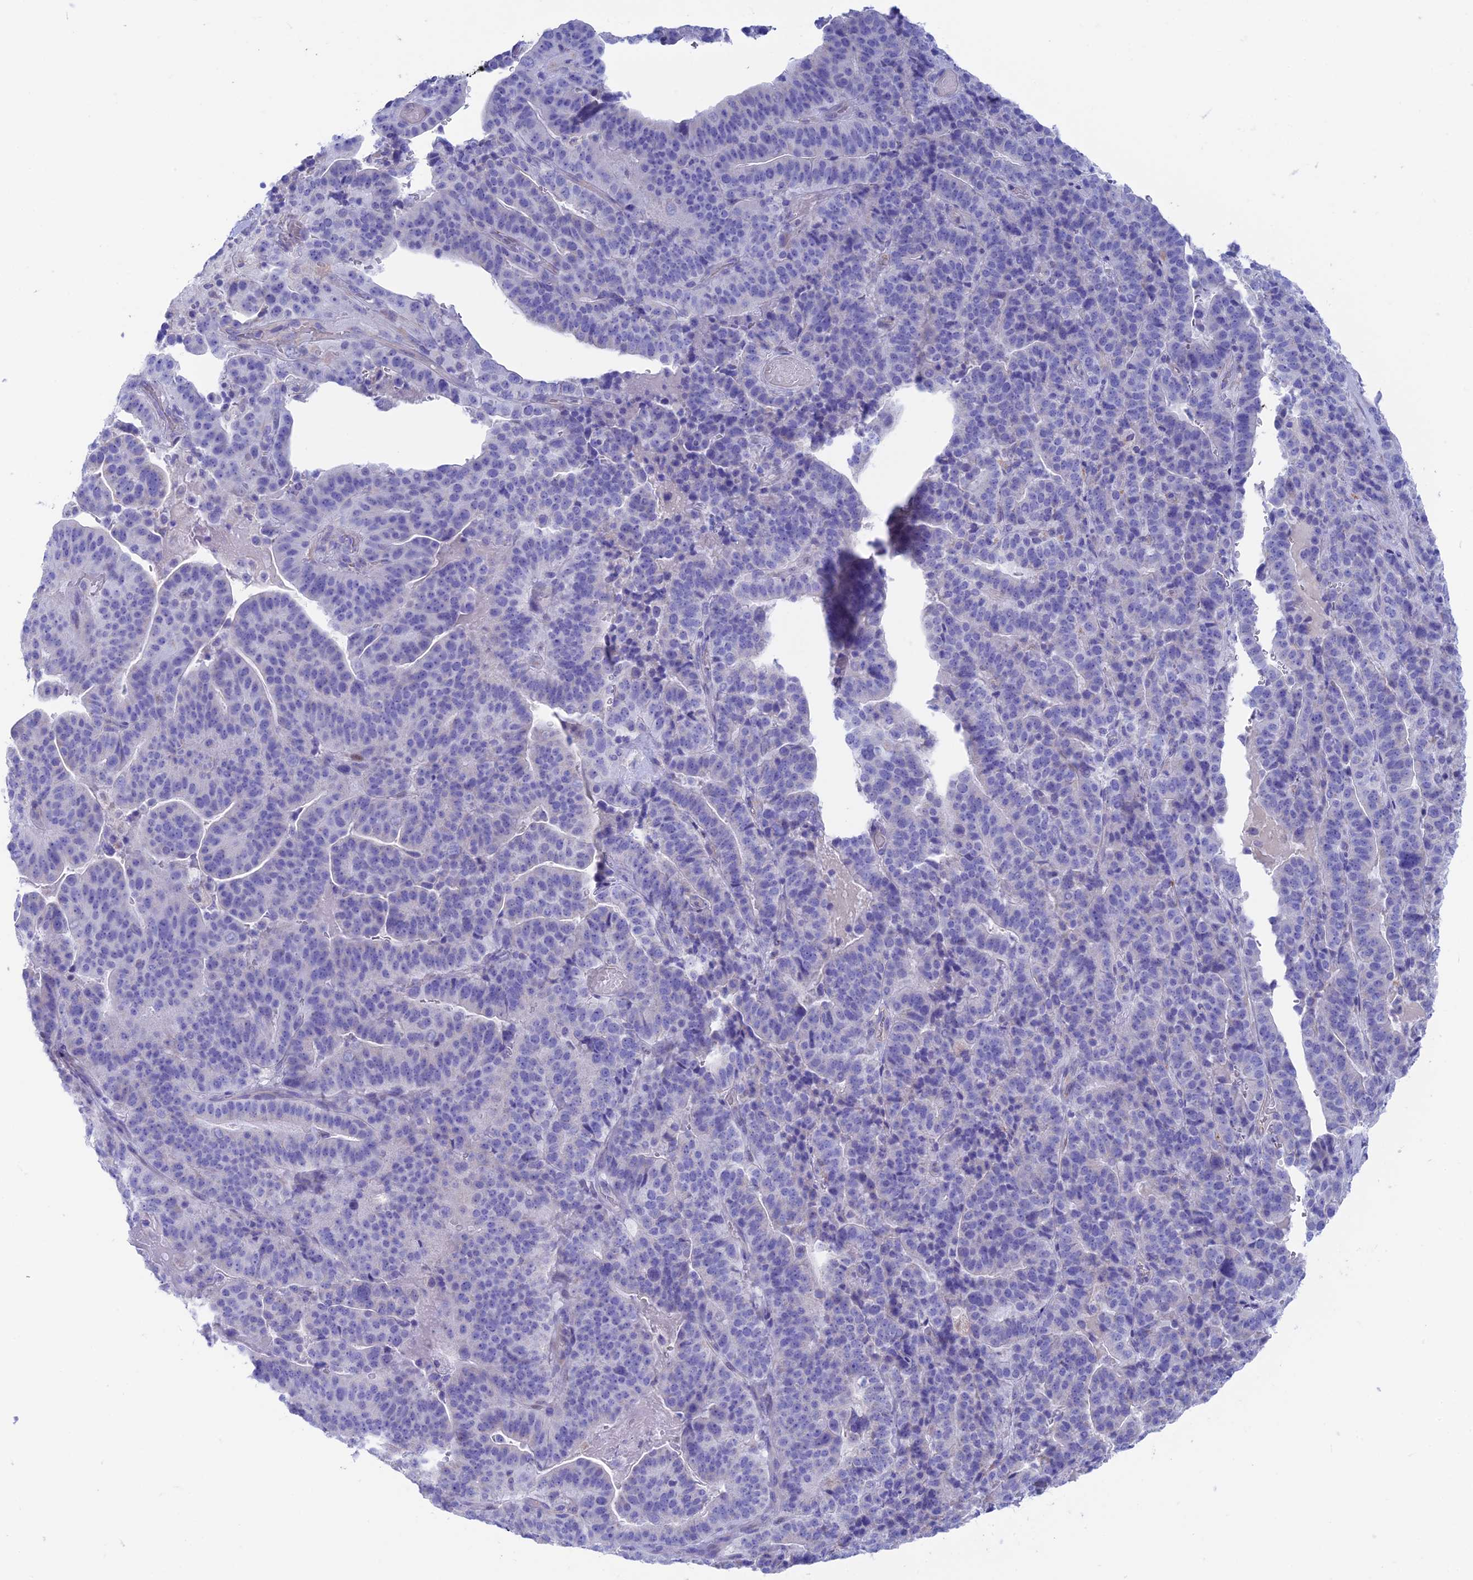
{"staining": {"intensity": "negative", "quantity": "none", "location": "none"}, "tissue": "stomach cancer", "cell_type": "Tumor cells", "image_type": "cancer", "snomed": [{"axis": "morphology", "description": "Adenocarcinoma, NOS"}, {"axis": "topography", "description": "Stomach"}], "caption": "Stomach cancer (adenocarcinoma) was stained to show a protein in brown. There is no significant staining in tumor cells. The staining is performed using DAB brown chromogen with nuclei counter-stained in using hematoxylin.", "gene": "GNGT2", "patient": {"sex": "male", "age": 48}}